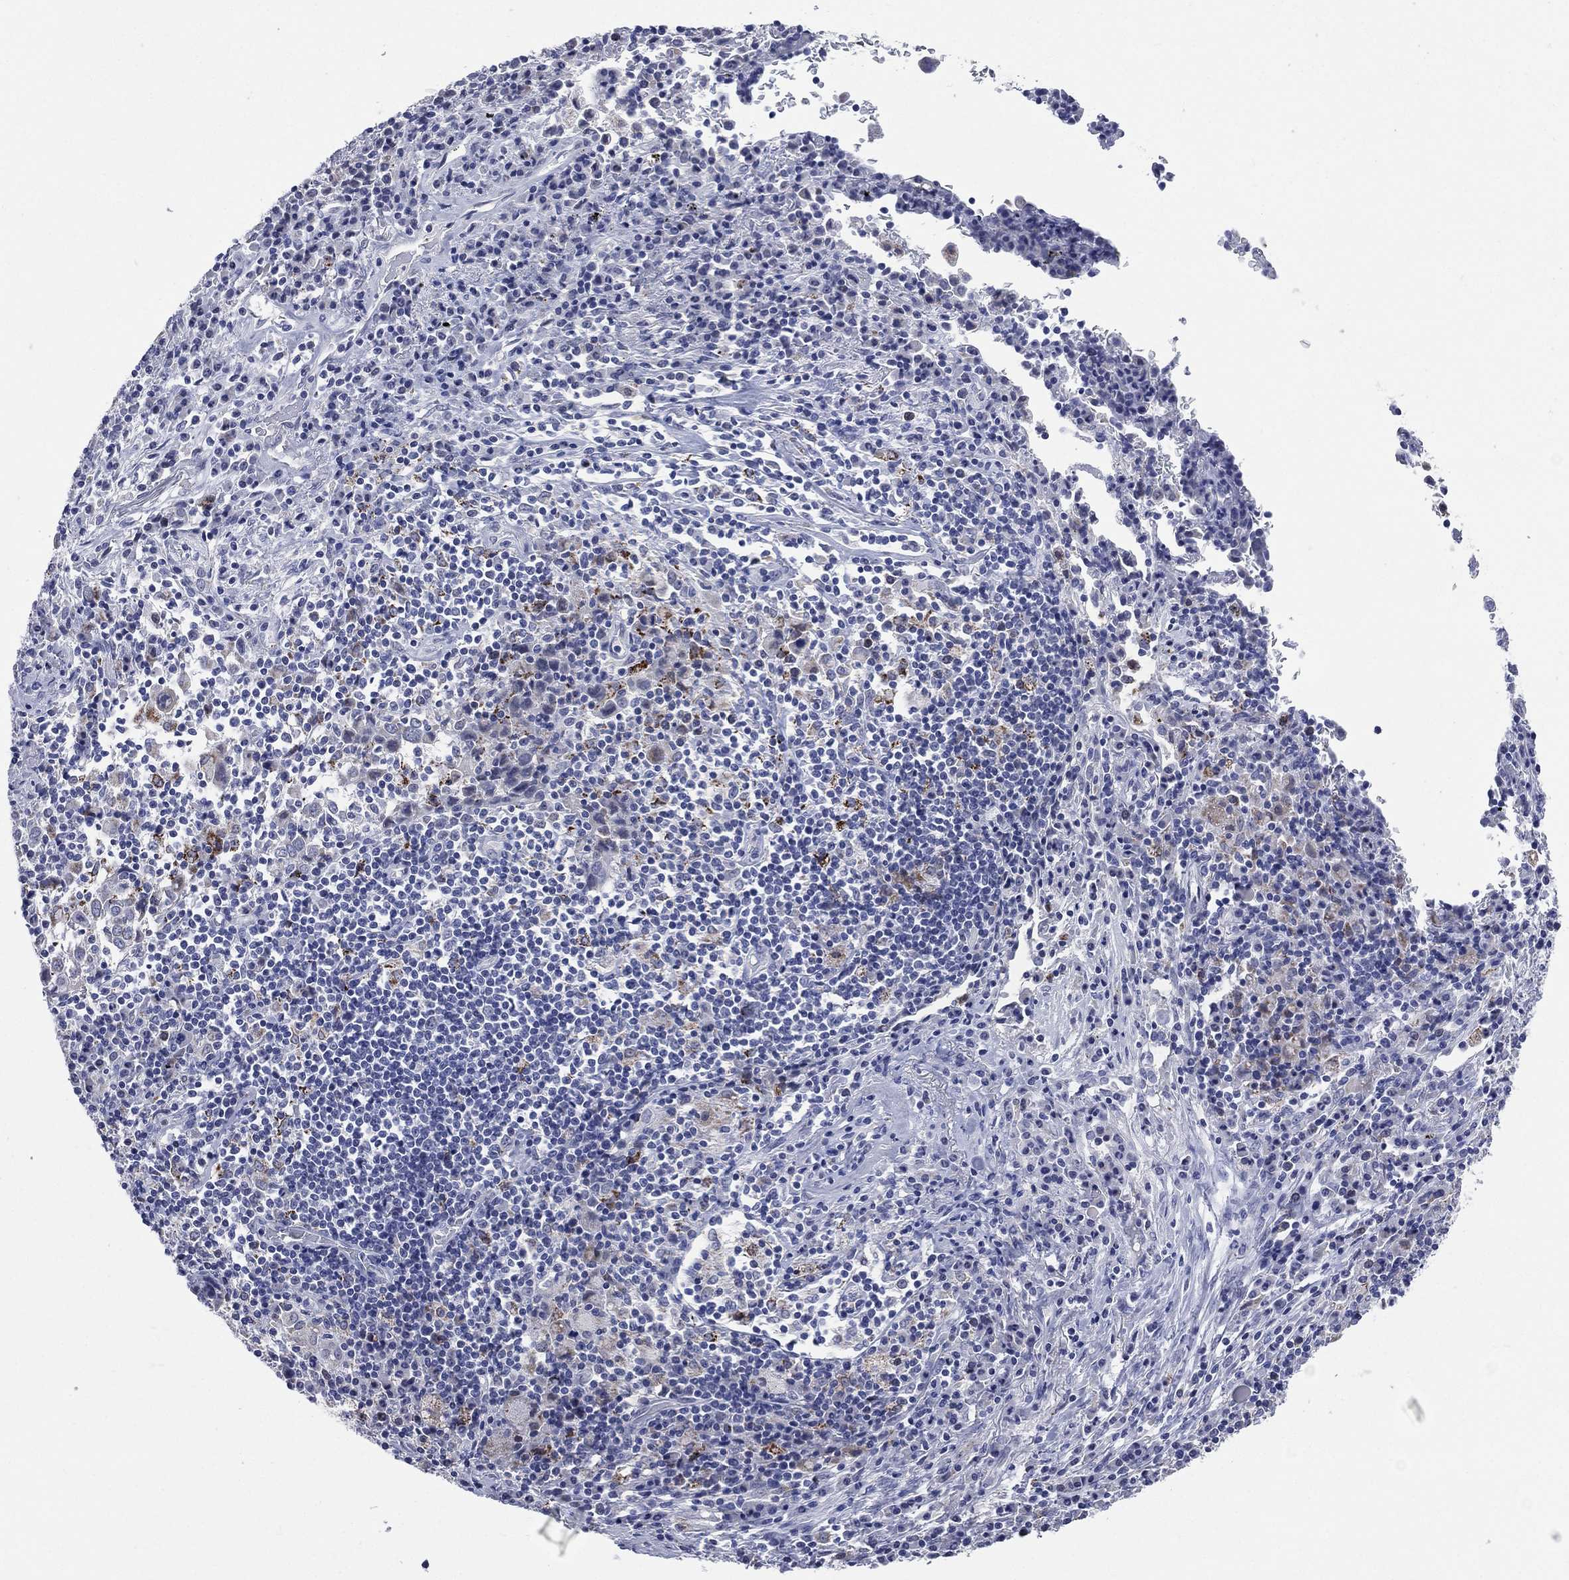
{"staining": {"intensity": "negative", "quantity": "none", "location": "none"}, "tissue": "lung cancer", "cell_type": "Tumor cells", "image_type": "cancer", "snomed": [{"axis": "morphology", "description": "Squamous cell carcinoma, NOS"}, {"axis": "topography", "description": "Lung"}], "caption": "There is no significant expression in tumor cells of lung cancer (squamous cell carcinoma).", "gene": "AKAP3", "patient": {"sex": "male", "age": 57}}